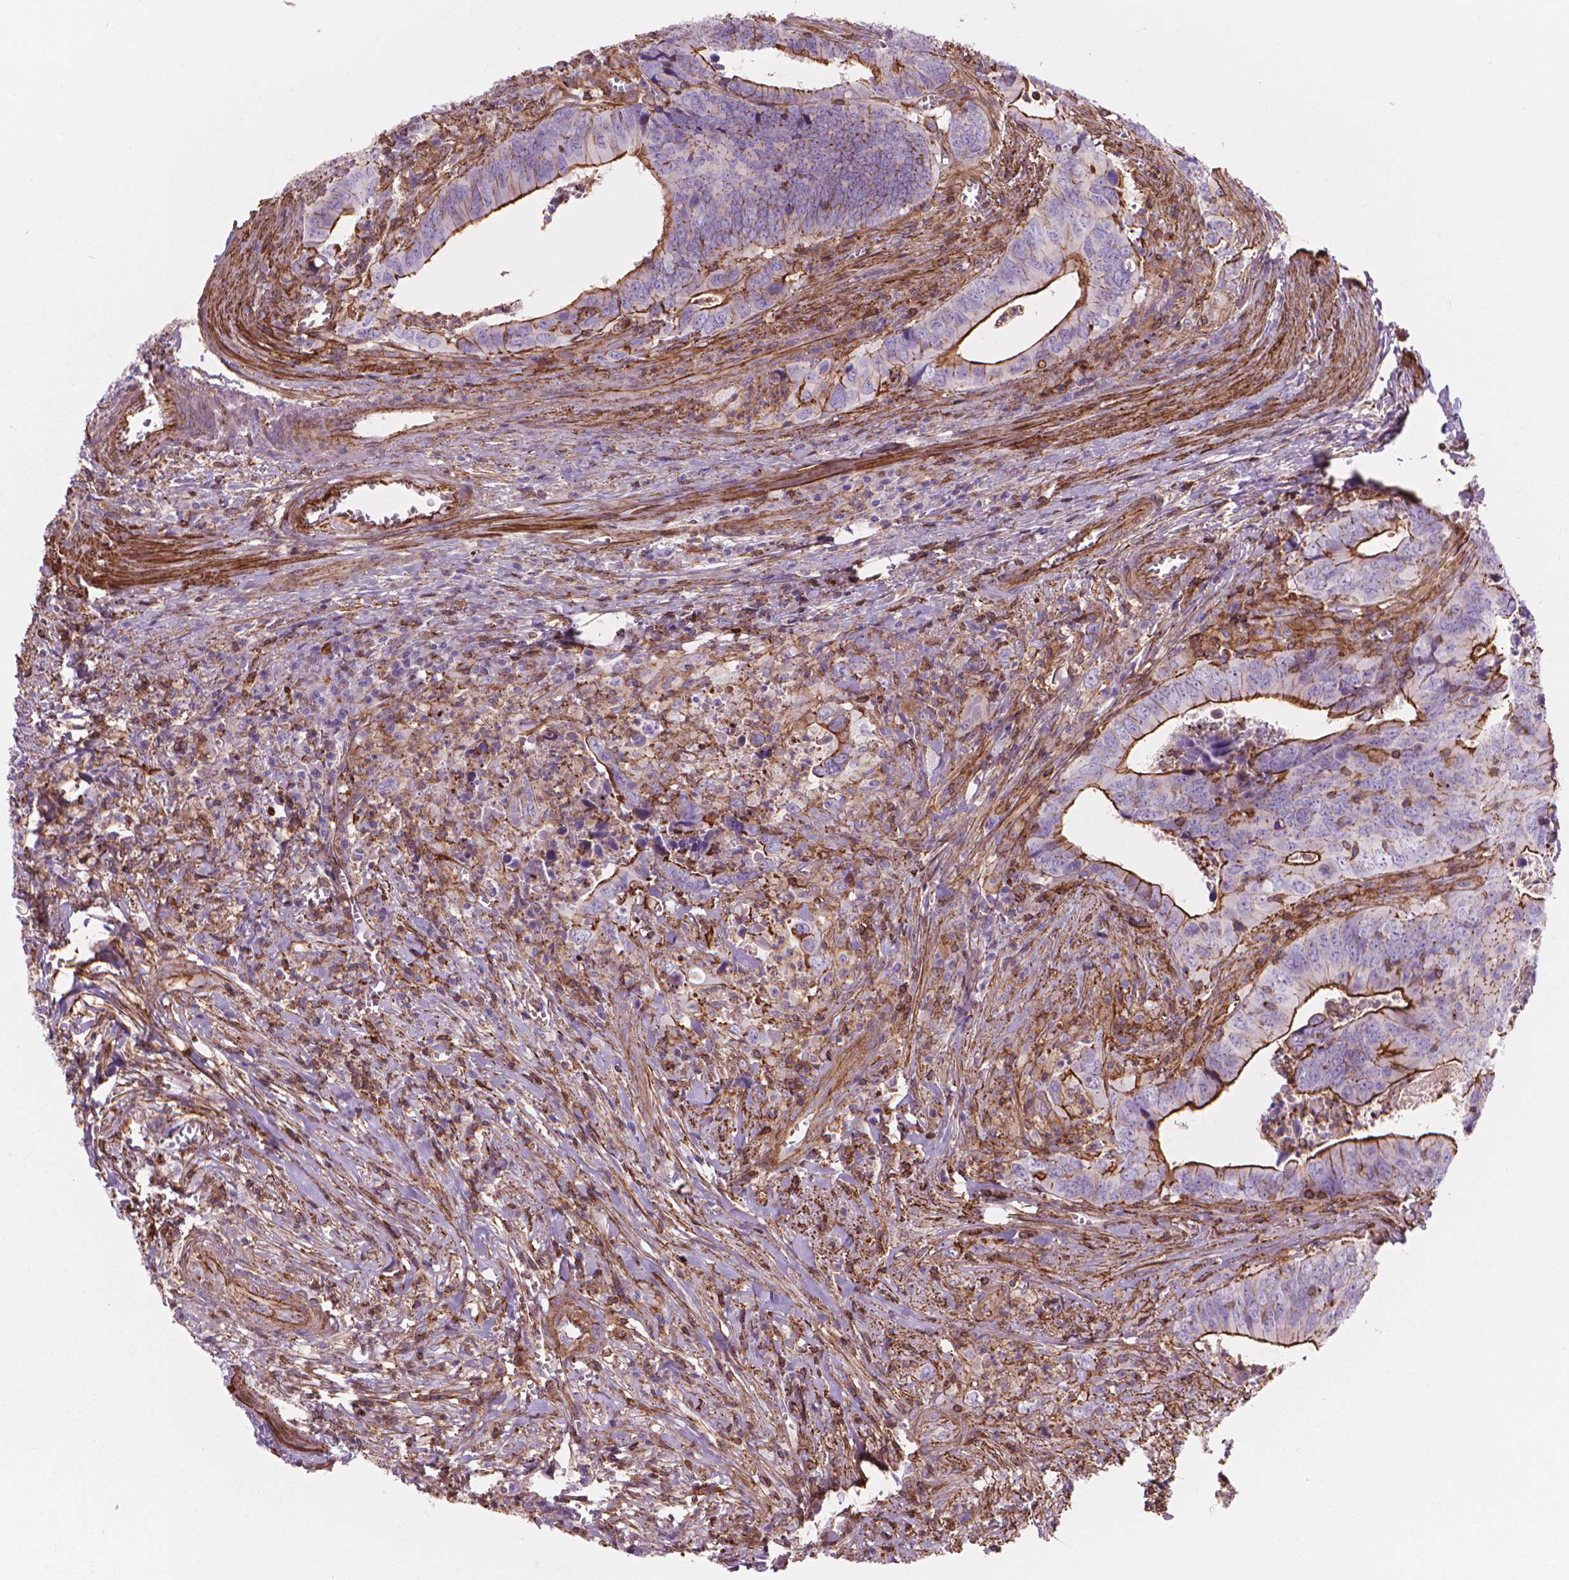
{"staining": {"intensity": "strong", "quantity": "25%-75%", "location": "cytoplasmic/membranous"}, "tissue": "colorectal cancer", "cell_type": "Tumor cells", "image_type": "cancer", "snomed": [{"axis": "morphology", "description": "Adenocarcinoma, NOS"}, {"axis": "topography", "description": "Colon"}], "caption": "This micrograph shows IHC staining of colorectal cancer (adenocarcinoma), with high strong cytoplasmic/membranous positivity in about 25%-75% of tumor cells.", "gene": "PATJ", "patient": {"sex": "female", "age": 82}}